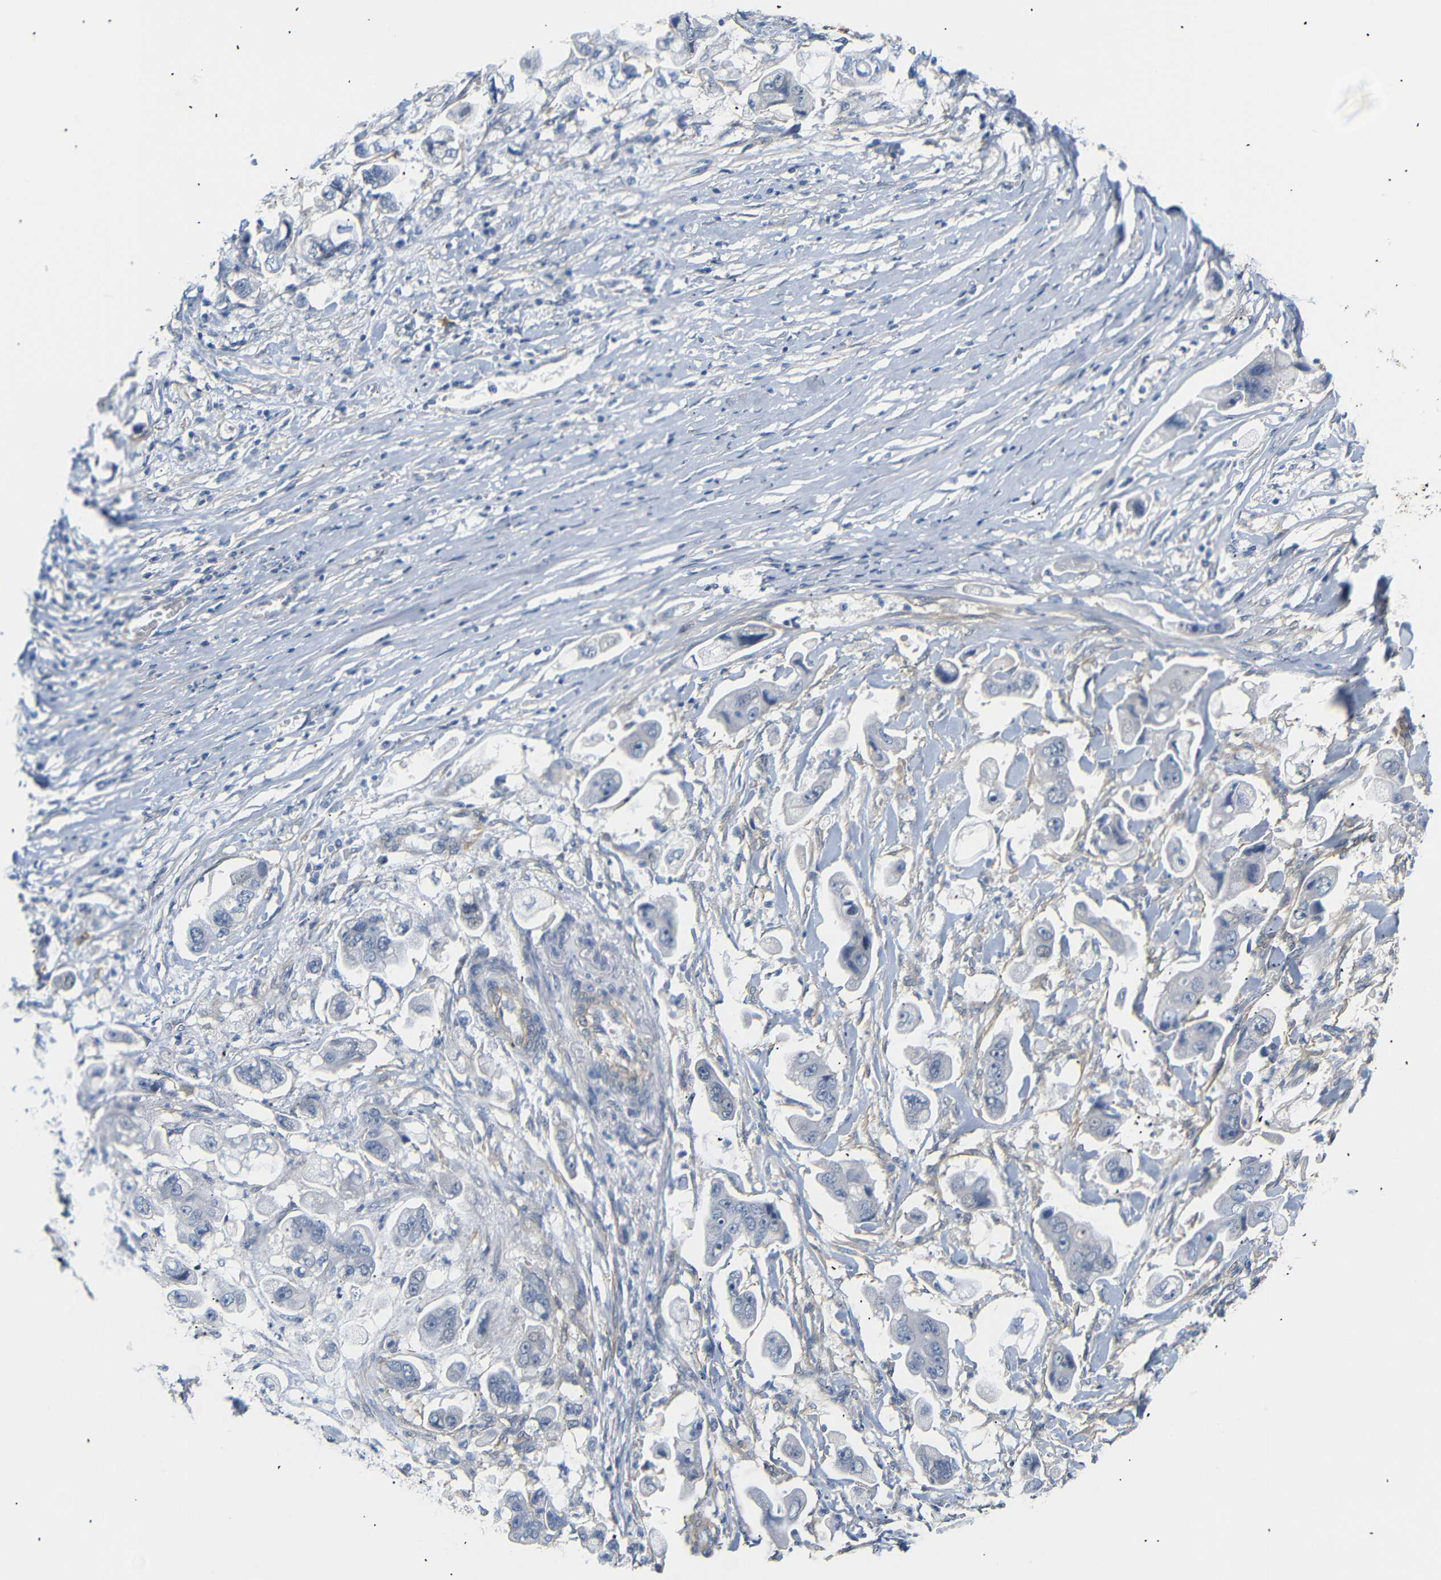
{"staining": {"intensity": "negative", "quantity": "none", "location": "none"}, "tissue": "stomach cancer", "cell_type": "Tumor cells", "image_type": "cancer", "snomed": [{"axis": "morphology", "description": "Adenocarcinoma, NOS"}, {"axis": "topography", "description": "Stomach"}], "caption": "There is no significant staining in tumor cells of stomach cancer (adenocarcinoma).", "gene": "STMN3", "patient": {"sex": "male", "age": 62}}